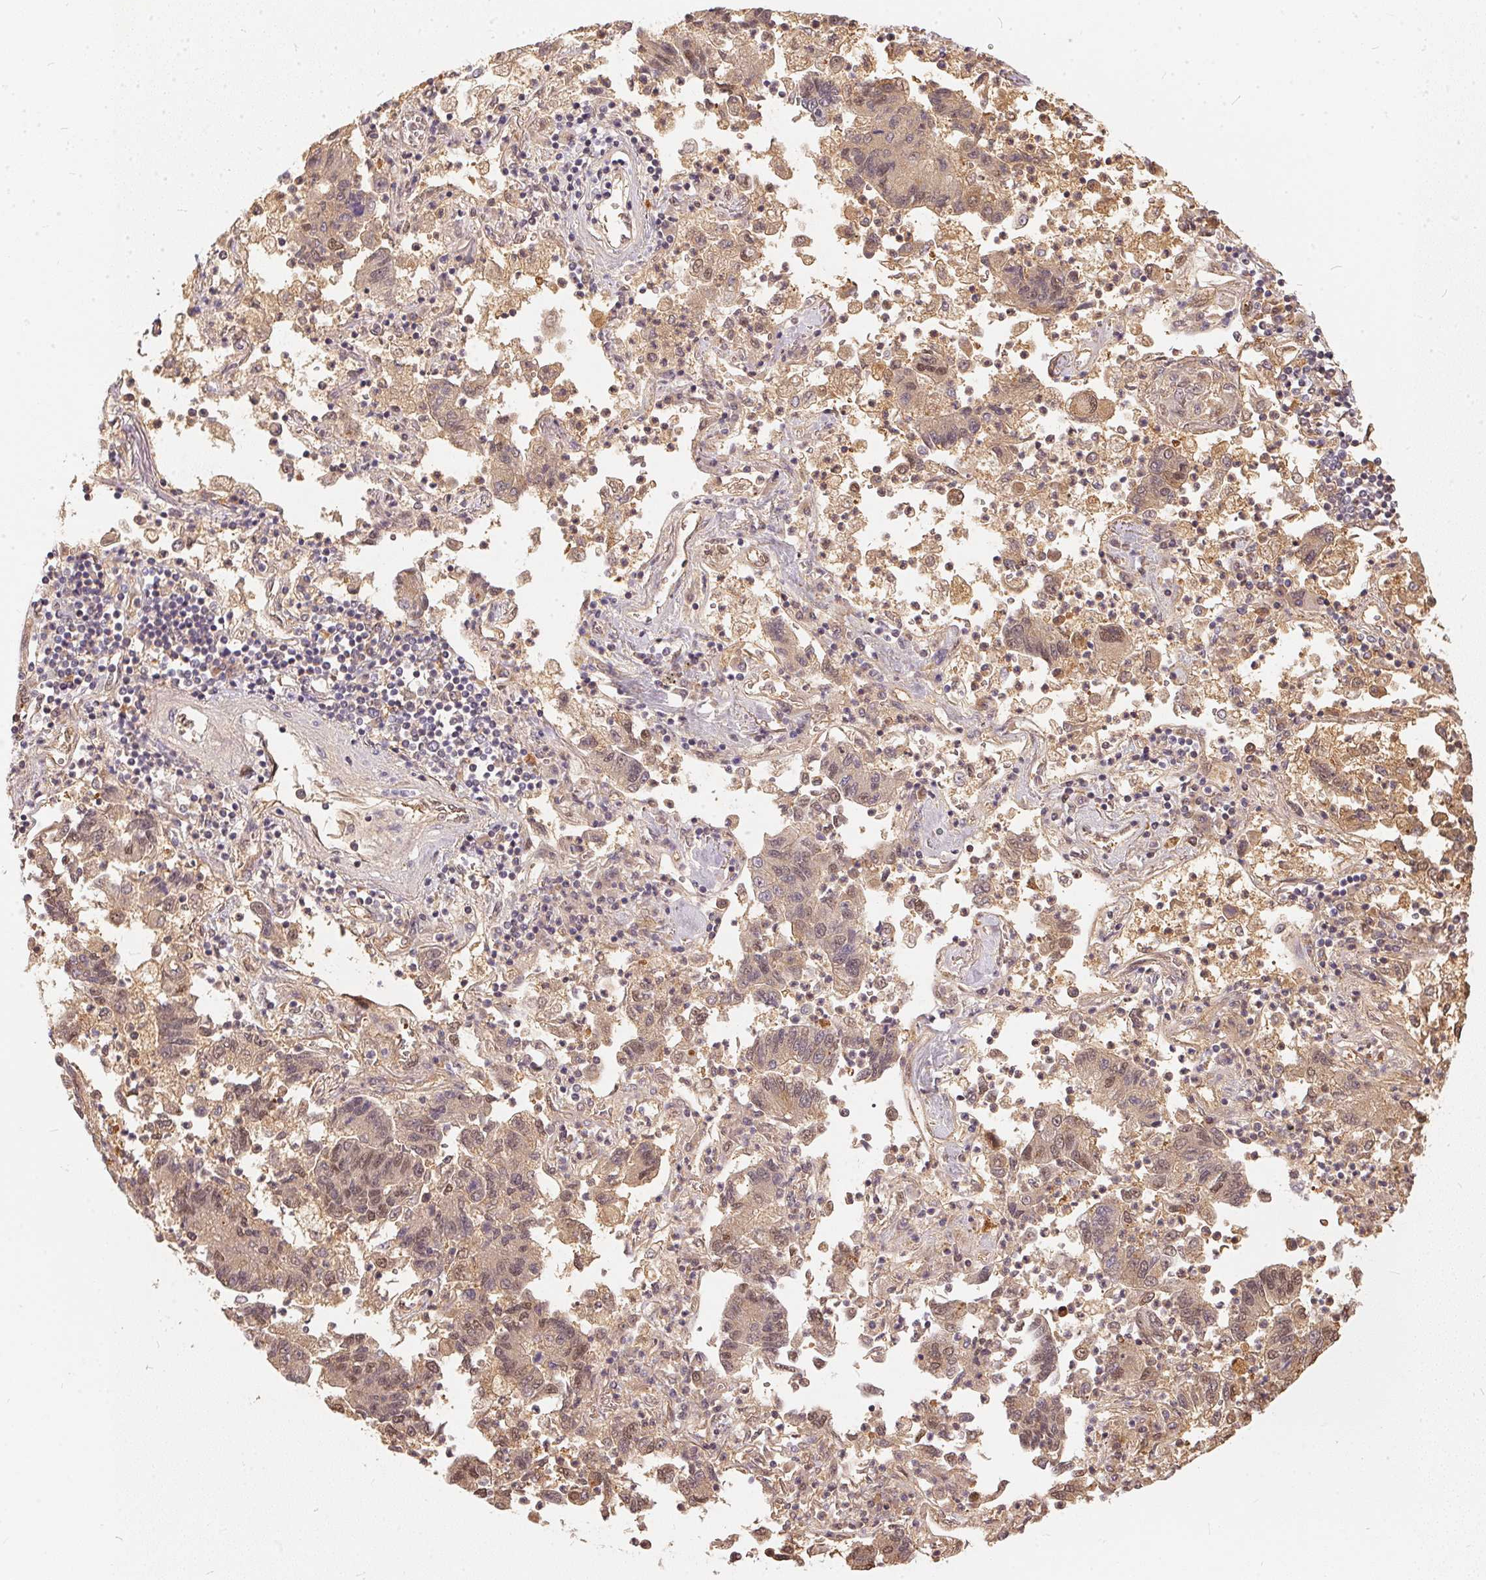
{"staining": {"intensity": "weak", "quantity": ">75%", "location": "cytoplasmic/membranous,nuclear"}, "tissue": "lung cancer", "cell_type": "Tumor cells", "image_type": "cancer", "snomed": [{"axis": "morphology", "description": "Adenocarcinoma, NOS"}, {"axis": "topography", "description": "Lung"}], "caption": "A high-resolution micrograph shows IHC staining of lung cancer (adenocarcinoma), which shows weak cytoplasmic/membranous and nuclear positivity in approximately >75% of tumor cells. (DAB IHC, brown staining for protein, blue staining for nuclei).", "gene": "BLMH", "patient": {"sex": "female", "age": 57}}